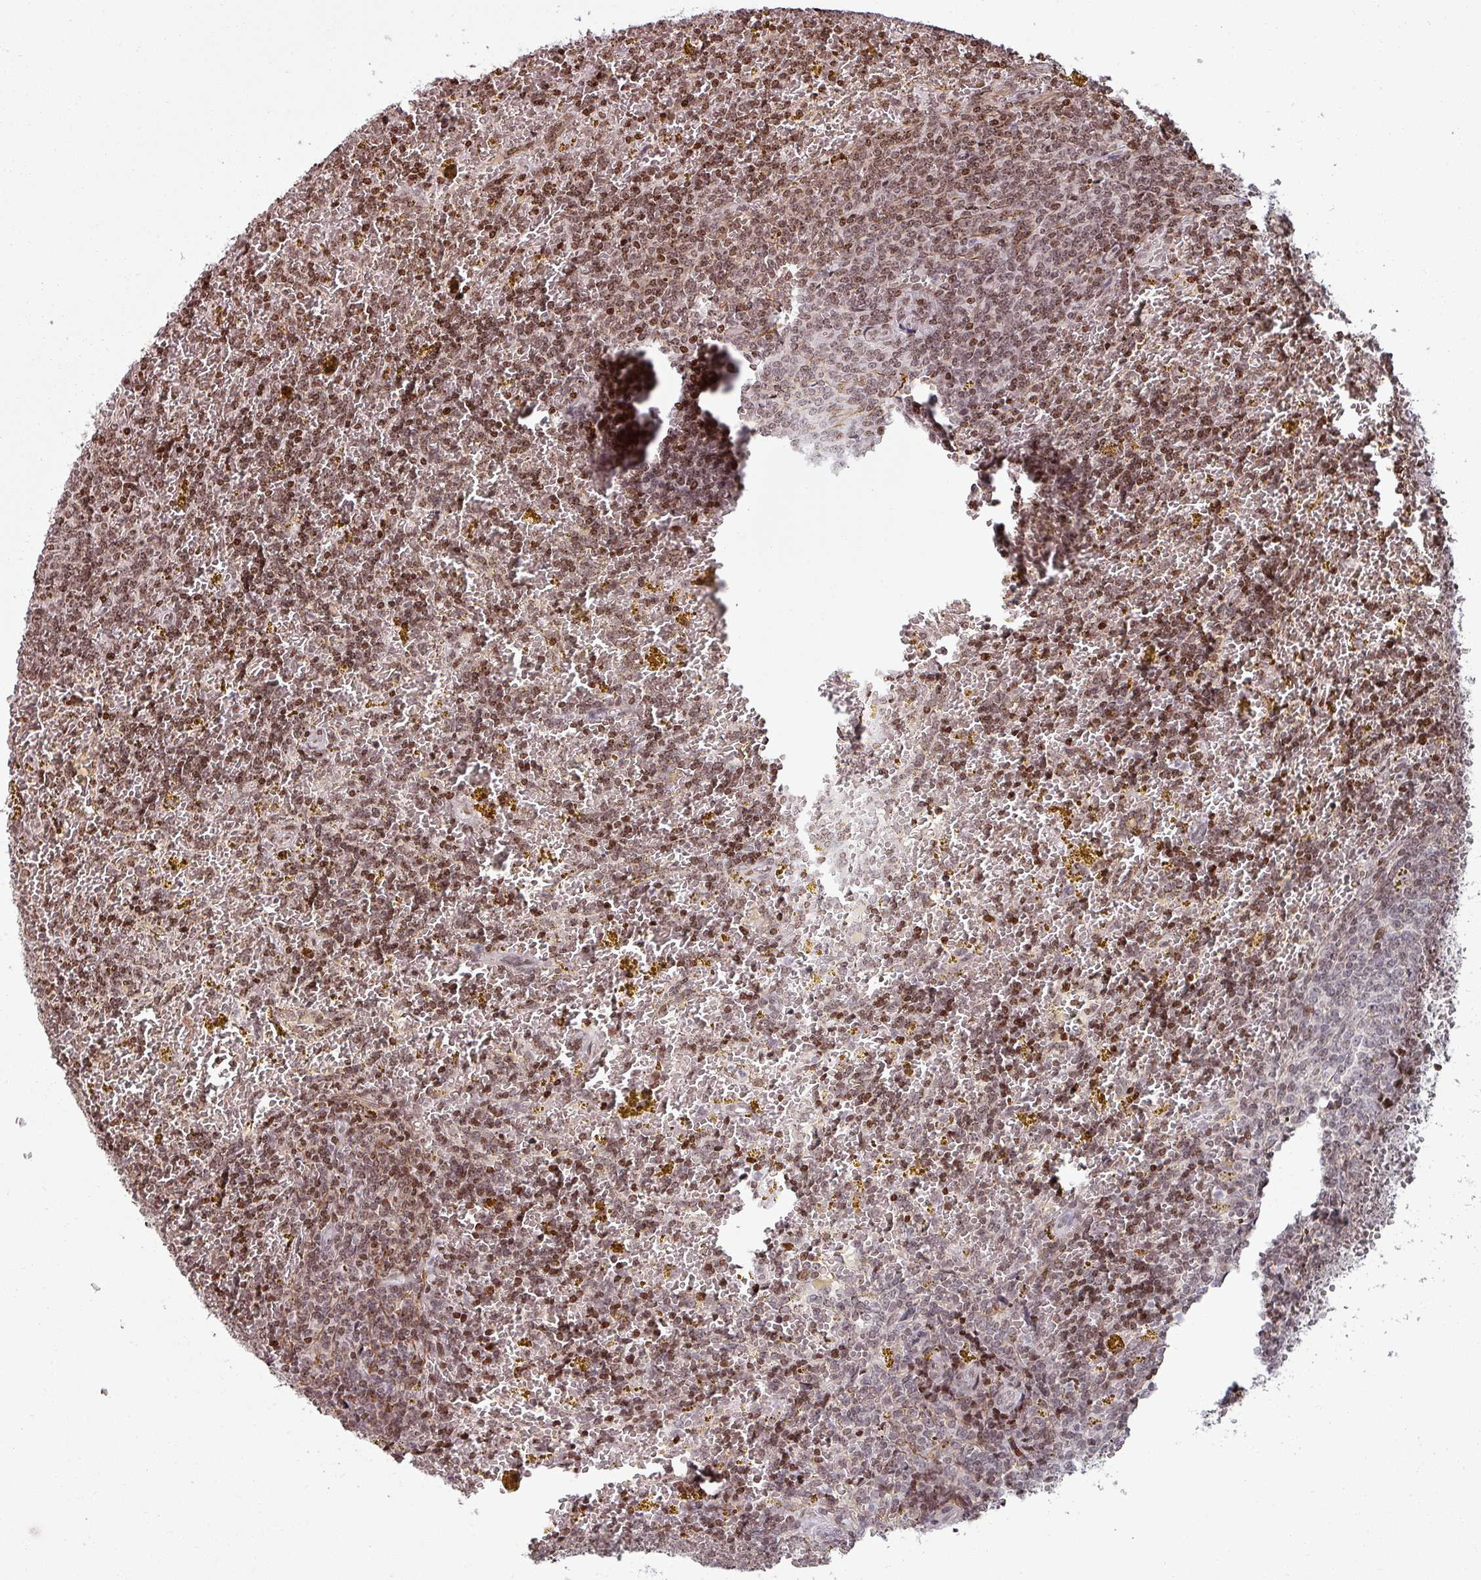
{"staining": {"intensity": "moderate", "quantity": ">75%", "location": "nuclear"}, "tissue": "lymphoma", "cell_type": "Tumor cells", "image_type": "cancer", "snomed": [{"axis": "morphology", "description": "Malignant lymphoma, non-Hodgkin's type, Low grade"}, {"axis": "topography", "description": "Spleen"}, {"axis": "topography", "description": "Lymph node"}], "caption": "Immunohistochemistry micrograph of human lymphoma stained for a protein (brown), which exhibits medium levels of moderate nuclear expression in about >75% of tumor cells.", "gene": "NCOR1", "patient": {"sex": "female", "age": 66}}